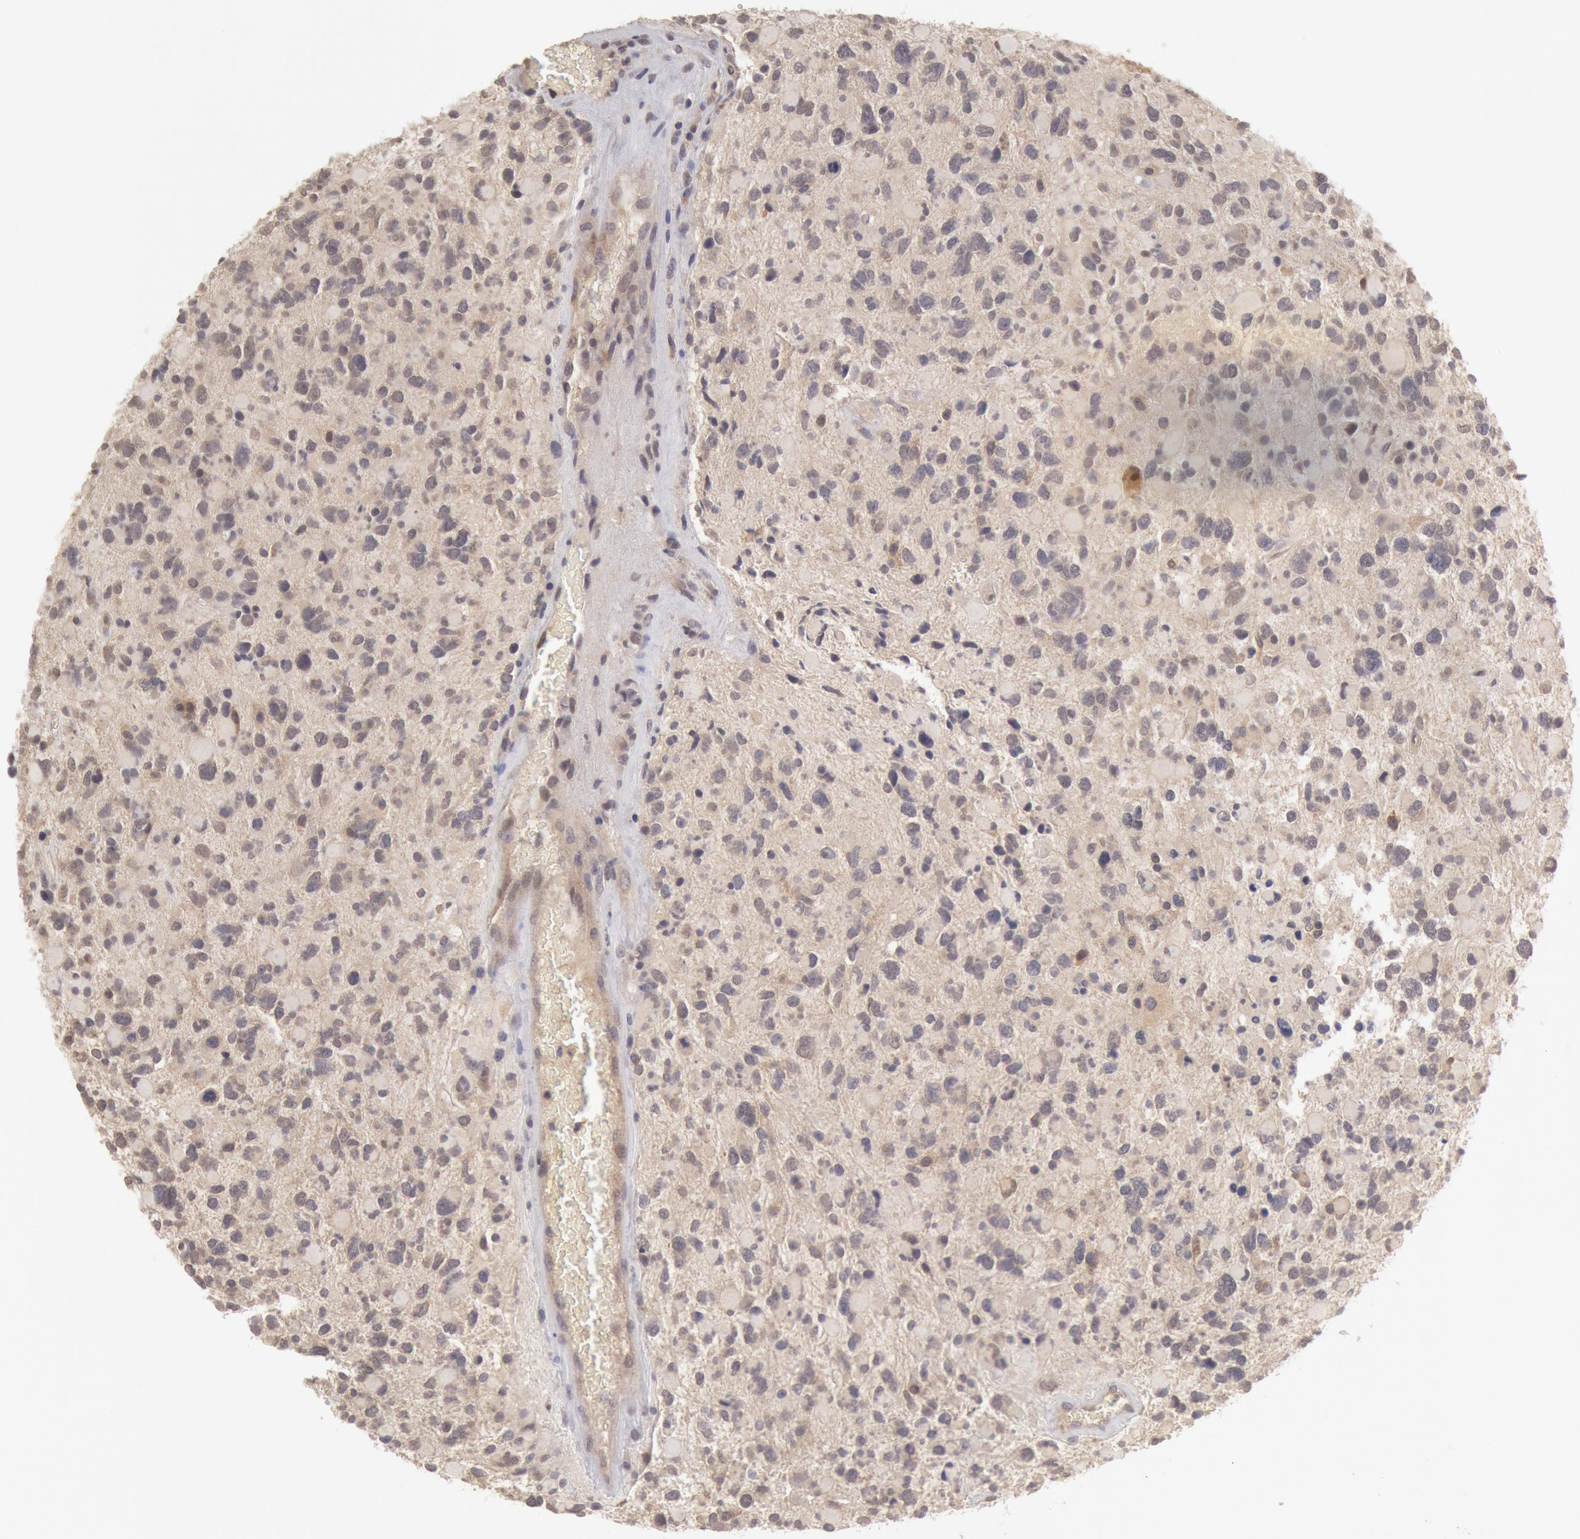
{"staining": {"intensity": "negative", "quantity": "none", "location": "none"}, "tissue": "glioma", "cell_type": "Tumor cells", "image_type": "cancer", "snomed": [{"axis": "morphology", "description": "Glioma, malignant, High grade"}, {"axis": "topography", "description": "Brain"}], "caption": "DAB immunohistochemical staining of malignant high-grade glioma demonstrates no significant staining in tumor cells.", "gene": "ZFP36L1", "patient": {"sex": "female", "age": 37}}